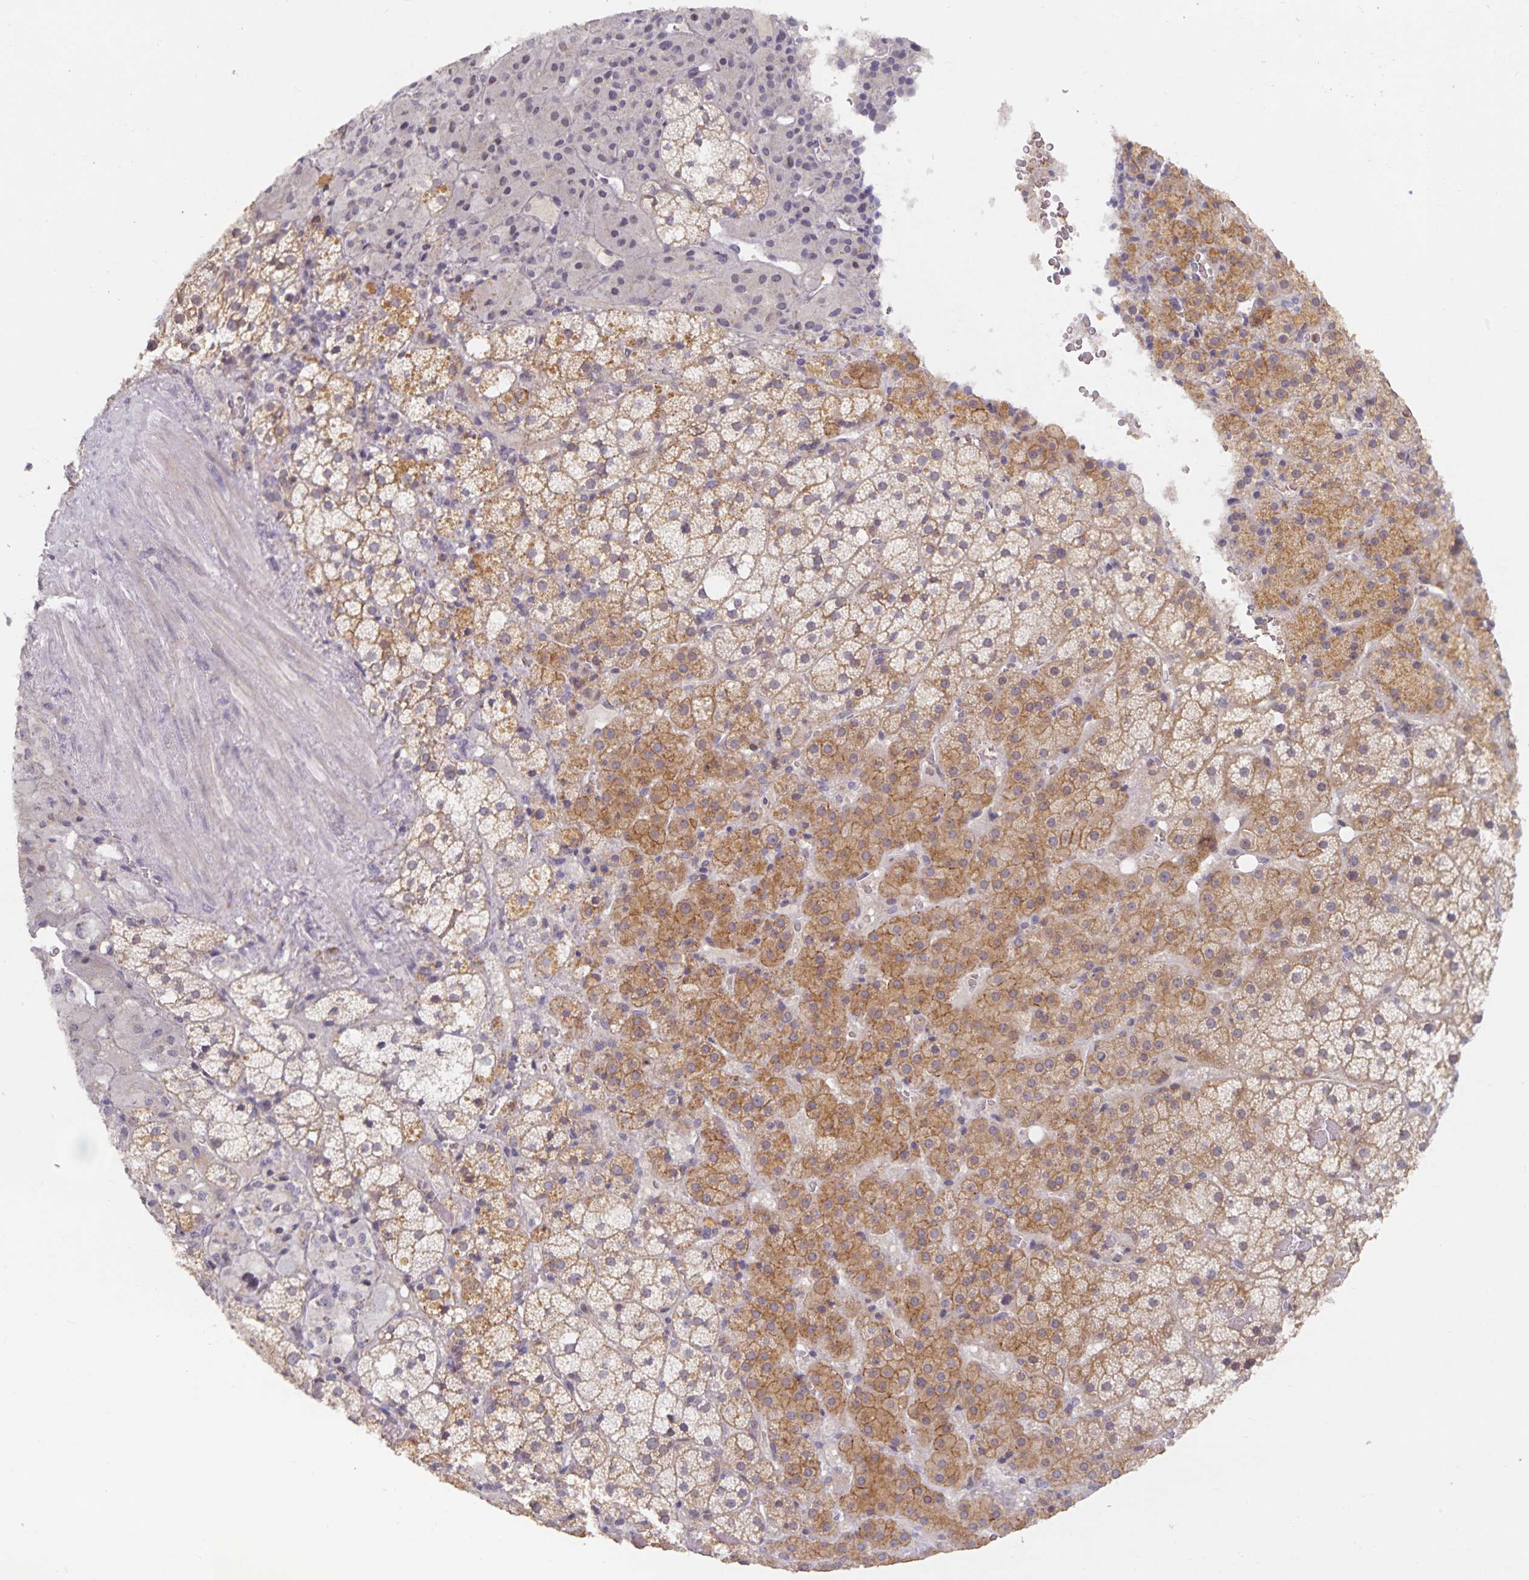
{"staining": {"intensity": "moderate", "quantity": ">75%", "location": "cytoplasmic/membranous"}, "tissue": "adrenal gland", "cell_type": "Glandular cells", "image_type": "normal", "snomed": [{"axis": "morphology", "description": "Normal tissue, NOS"}, {"axis": "topography", "description": "Adrenal gland"}], "caption": "Adrenal gland was stained to show a protein in brown. There is medium levels of moderate cytoplasmic/membranous positivity in about >75% of glandular cells.", "gene": "HEPN1", "patient": {"sex": "male", "age": 53}}